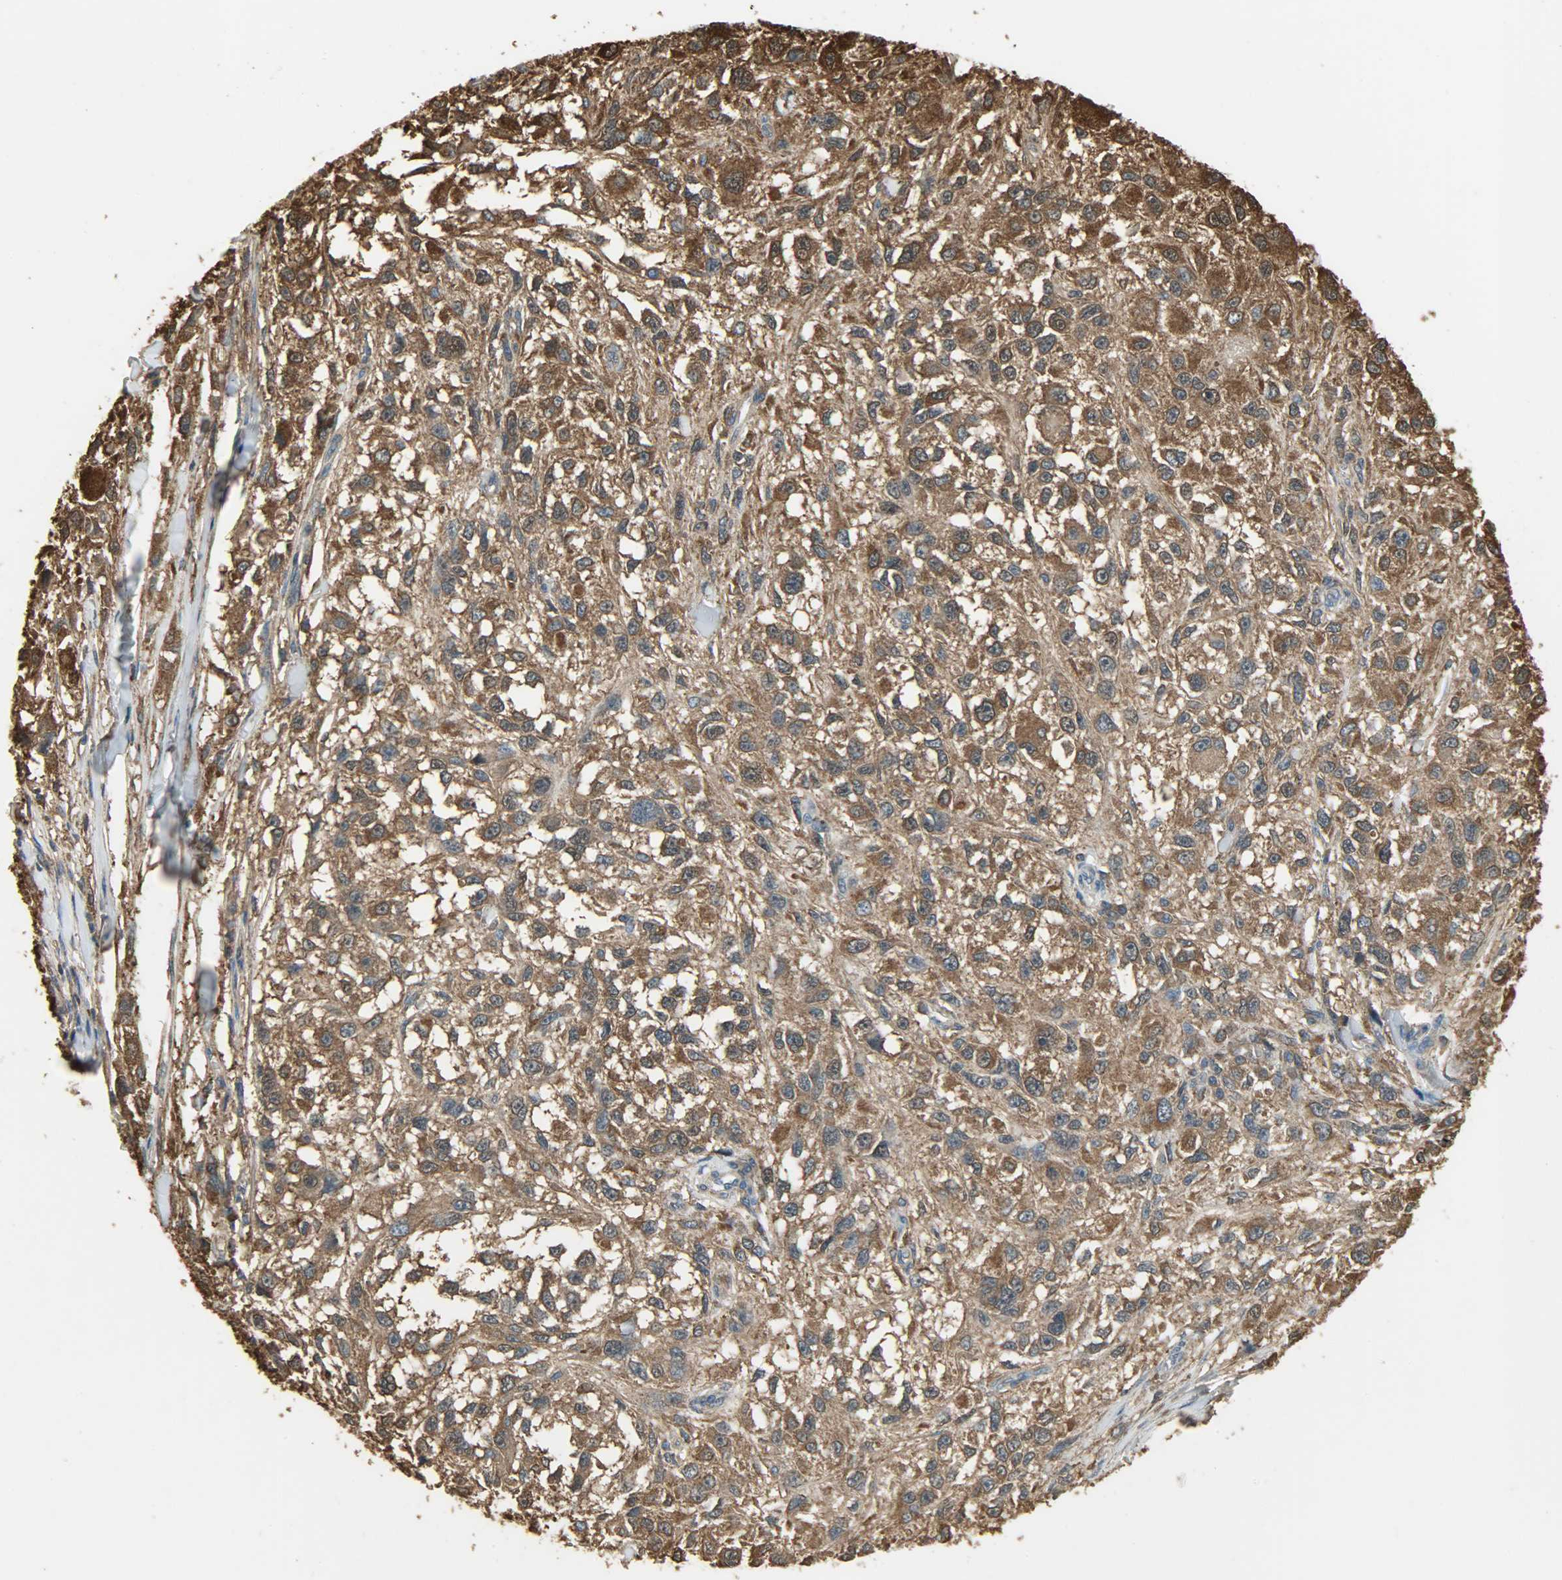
{"staining": {"intensity": "strong", "quantity": ">75%", "location": "cytoplasmic/membranous"}, "tissue": "melanoma", "cell_type": "Tumor cells", "image_type": "cancer", "snomed": [{"axis": "morphology", "description": "Necrosis, NOS"}, {"axis": "morphology", "description": "Malignant melanoma, NOS"}, {"axis": "topography", "description": "Skin"}], "caption": "Immunohistochemical staining of melanoma exhibits high levels of strong cytoplasmic/membranous protein positivity in about >75% of tumor cells.", "gene": "LDHB", "patient": {"sex": "female", "age": 87}}